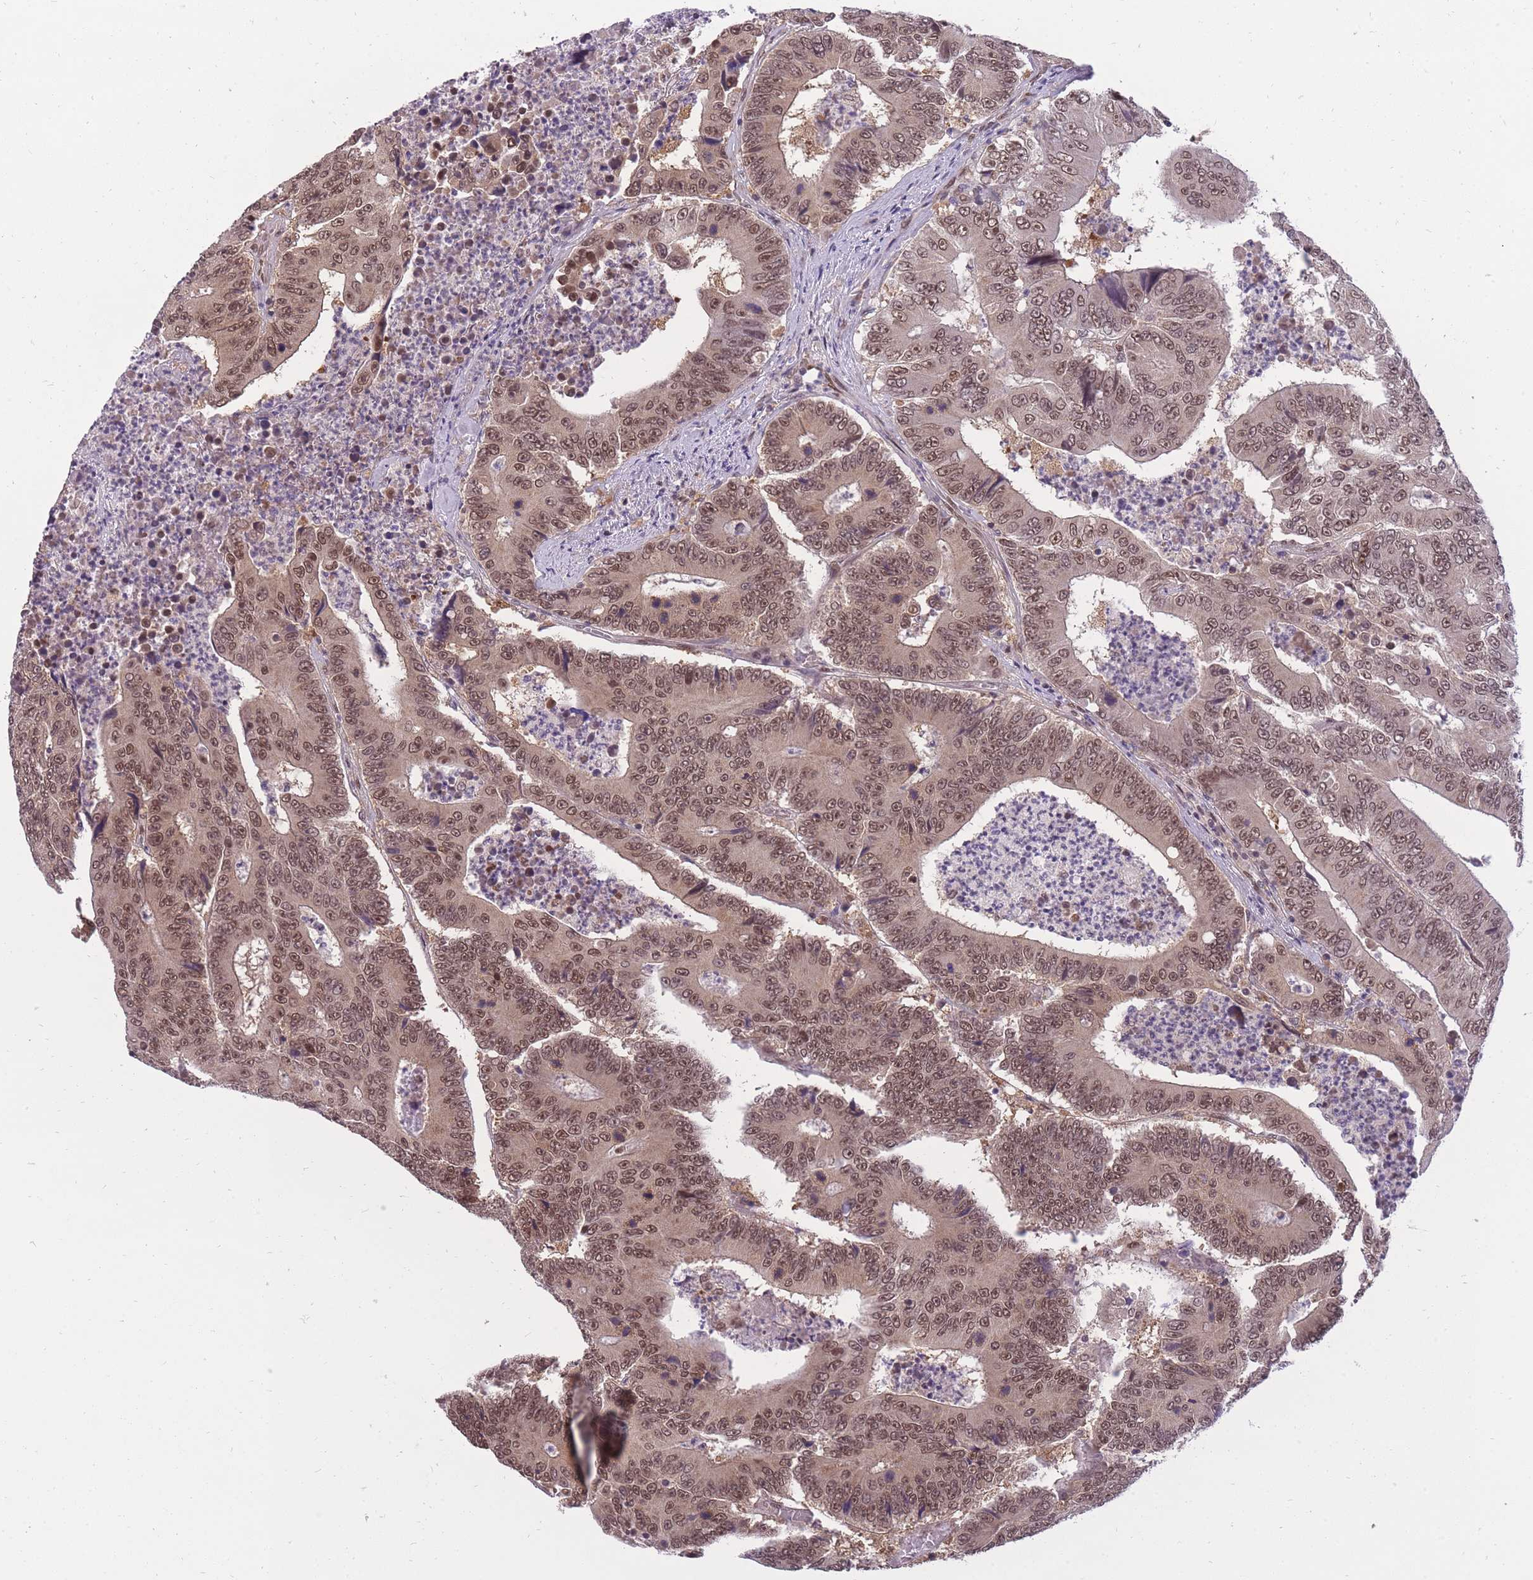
{"staining": {"intensity": "moderate", "quantity": ">75%", "location": "nuclear"}, "tissue": "colorectal cancer", "cell_type": "Tumor cells", "image_type": "cancer", "snomed": [{"axis": "morphology", "description": "Adenocarcinoma, NOS"}, {"axis": "topography", "description": "Colon"}], "caption": "An immunohistochemistry histopathology image of tumor tissue is shown. Protein staining in brown labels moderate nuclear positivity in colorectal cancer within tumor cells. Immunohistochemistry stains the protein in brown and the nuclei are stained blue.", "gene": "CDIP1", "patient": {"sex": "male", "age": 83}}